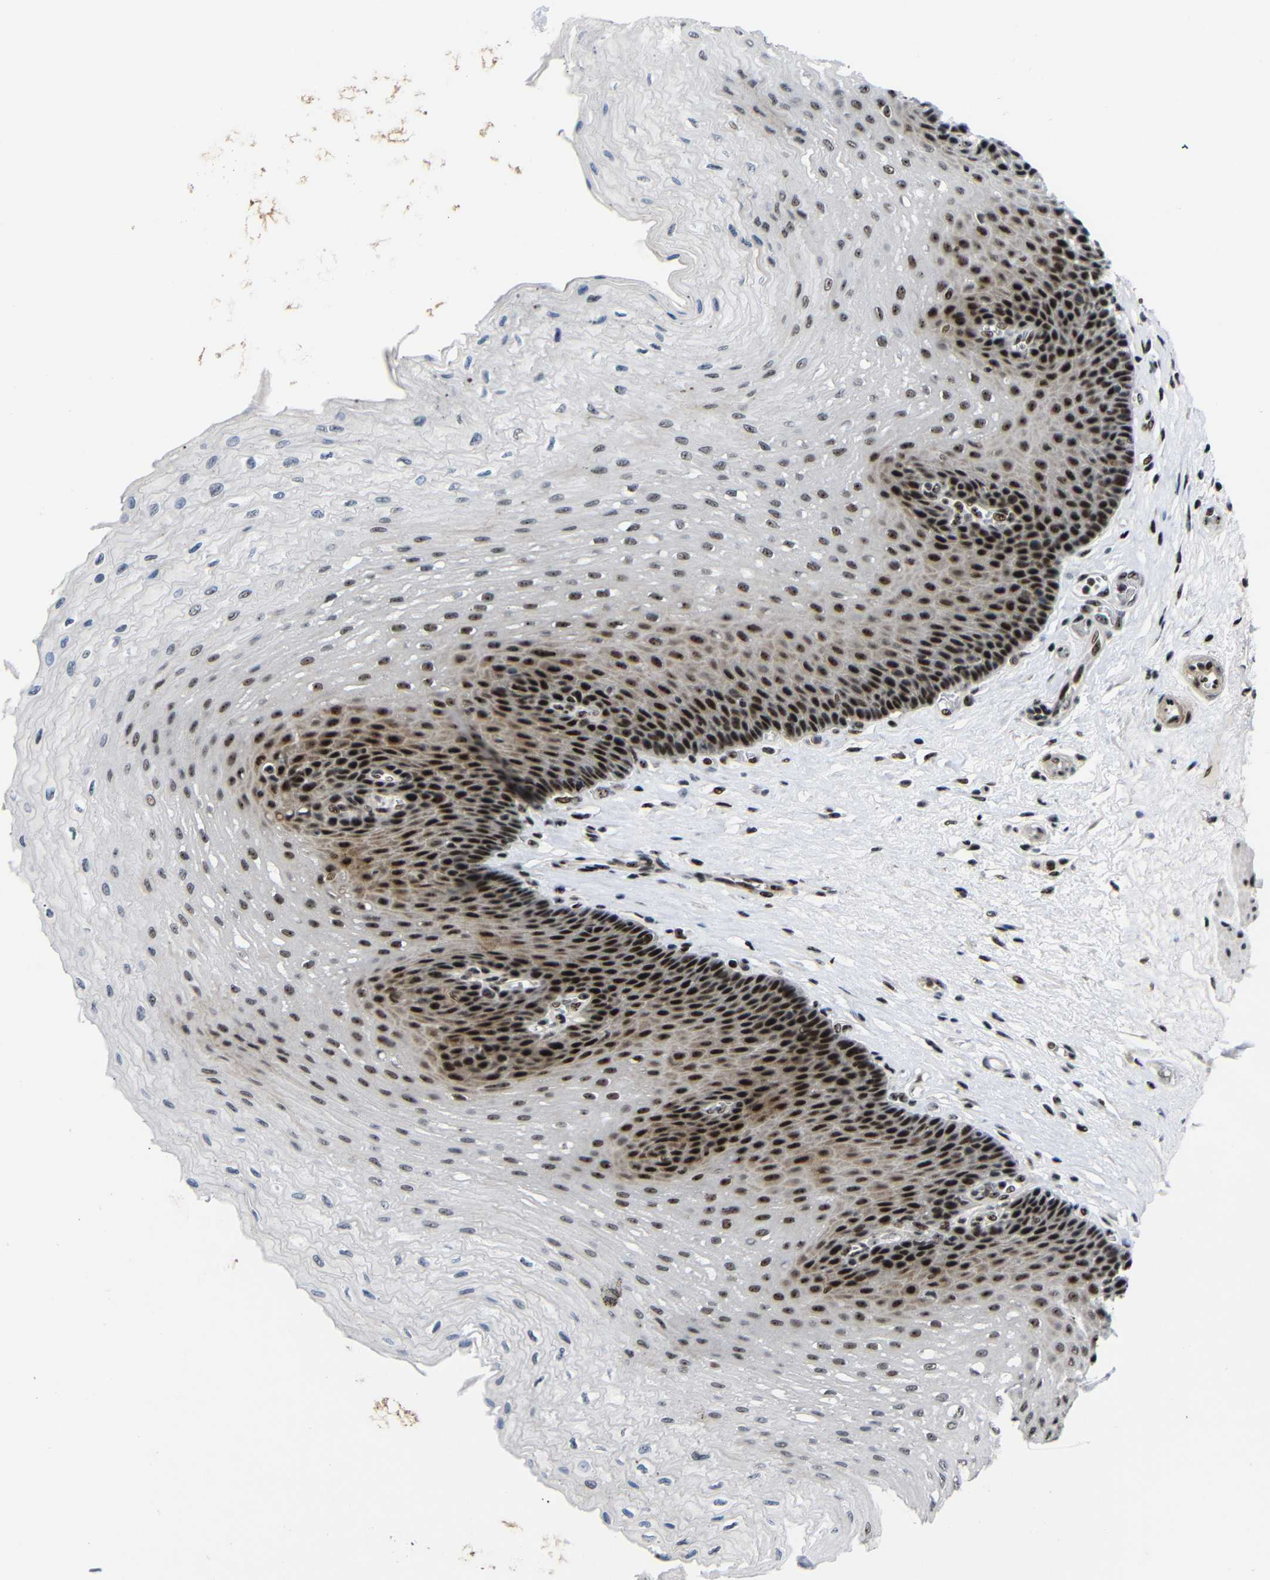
{"staining": {"intensity": "strong", "quantity": ">75%", "location": "nuclear"}, "tissue": "esophagus", "cell_type": "Squamous epithelial cells", "image_type": "normal", "snomed": [{"axis": "morphology", "description": "Normal tissue, NOS"}, {"axis": "topography", "description": "Esophagus"}], "caption": "This photomicrograph reveals benign esophagus stained with IHC to label a protein in brown. The nuclear of squamous epithelial cells show strong positivity for the protein. Nuclei are counter-stained blue.", "gene": "SETDB2", "patient": {"sex": "female", "age": 72}}